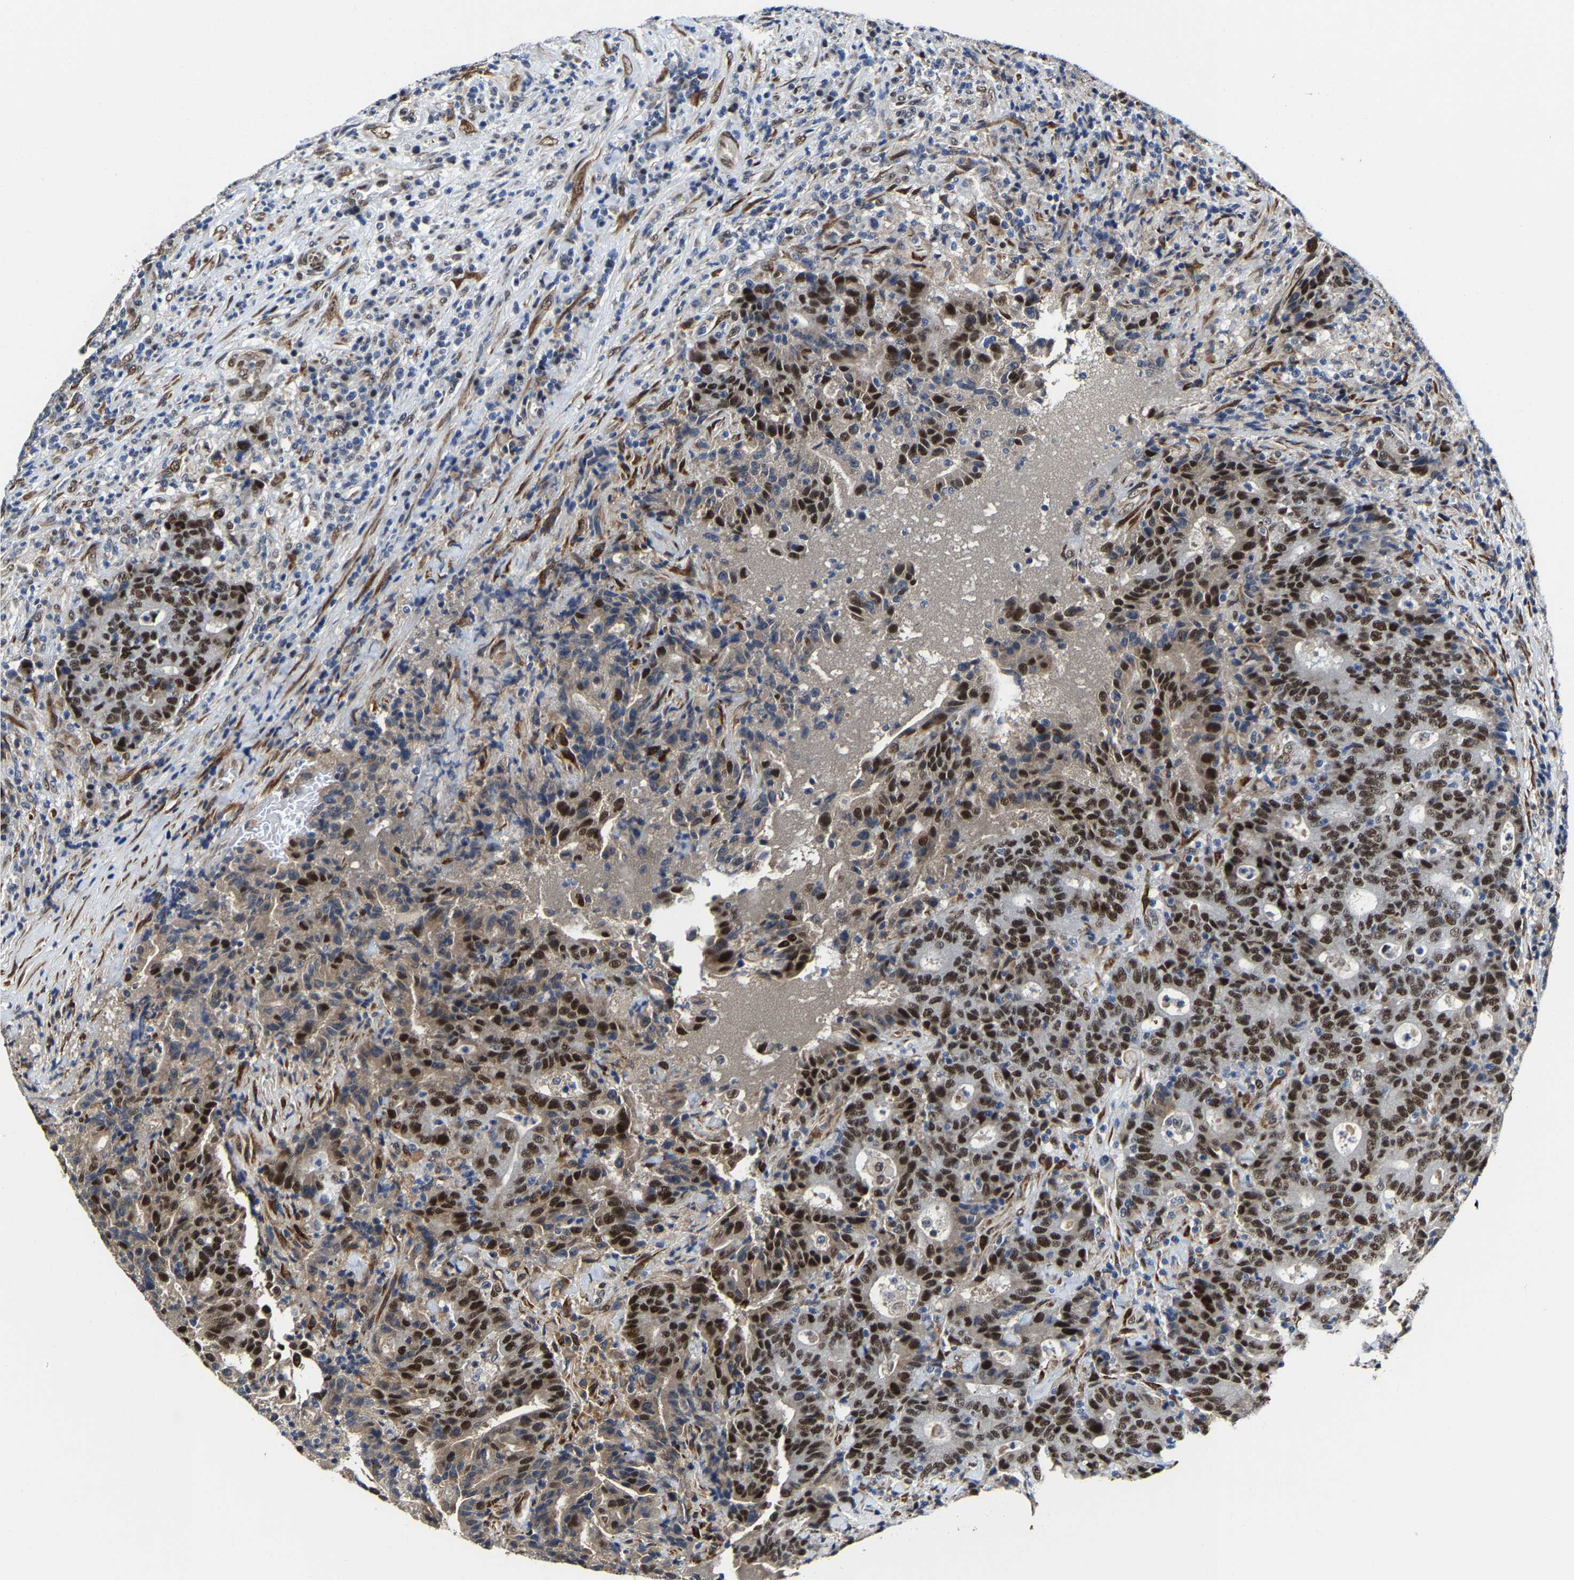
{"staining": {"intensity": "strong", "quantity": ">75%", "location": "nuclear"}, "tissue": "colorectal cancer", "cell_type": "Tumor cells", "image_type": "cancer", "snomed": [{"axis": "morphology", "description": "Adenocarcinoma, NOS"}, {"axis": "topography", "description": "Colon"}], "caption": "This photomicrograph demonstrates immunohistochemistry staining of colorectal adenocarcinoma, with high strong nuclear staining in about >75% of tumor cells.", "gene": "METTL1", "patient": {"sex": "female", "age": 75}}